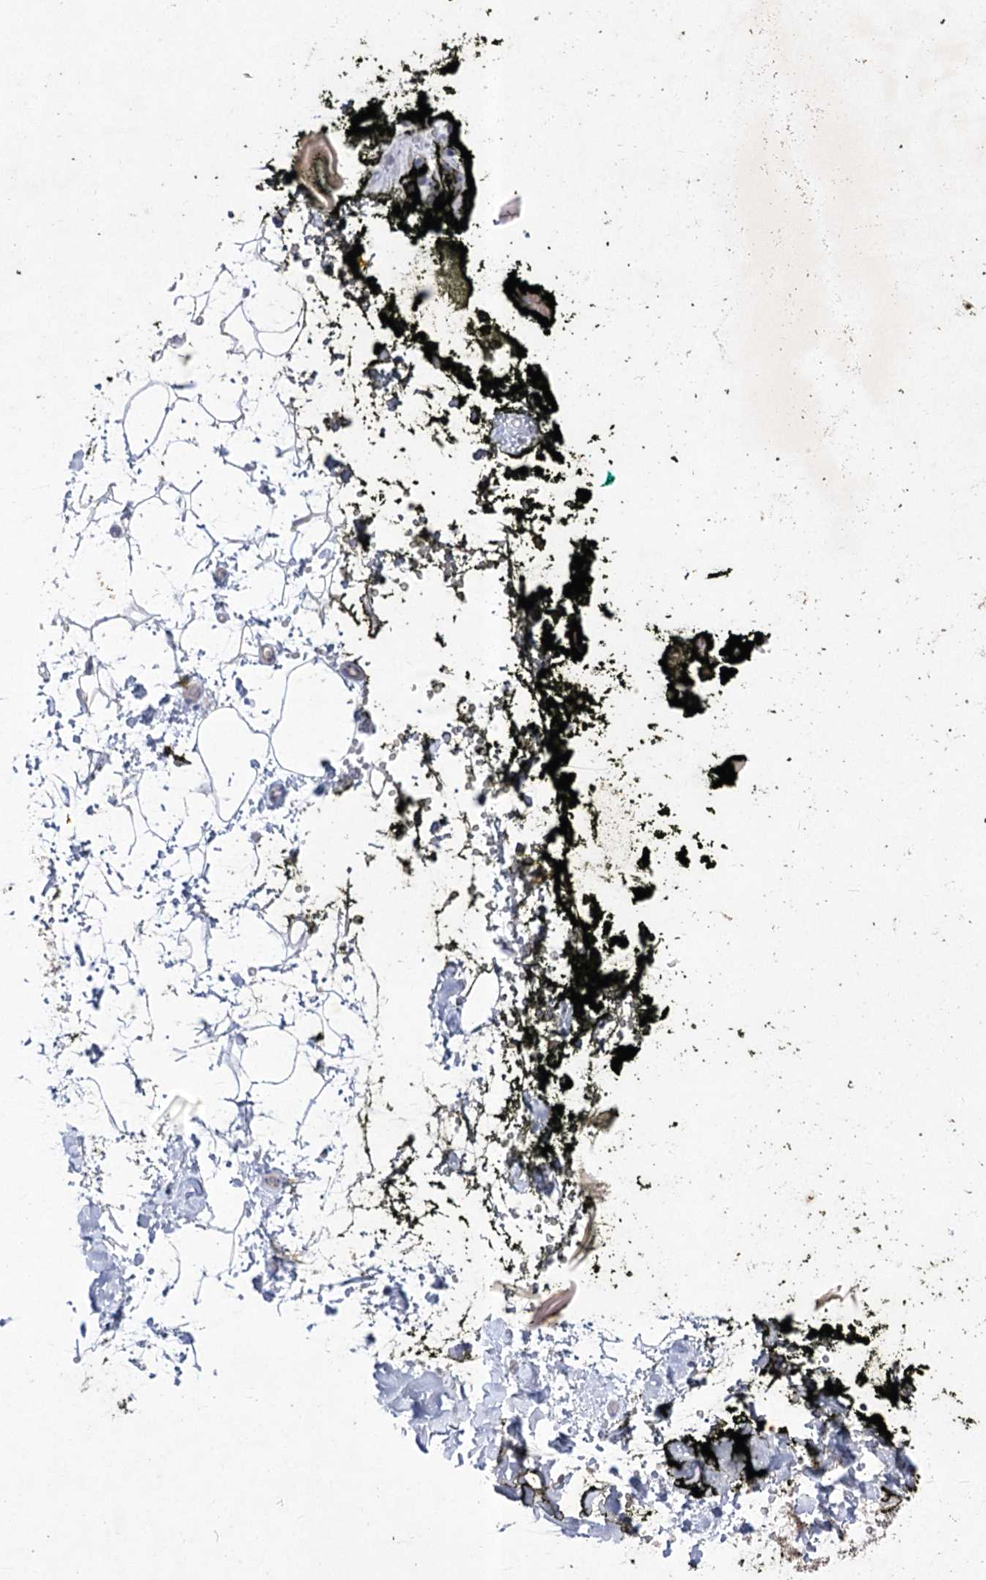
{"staining": {"intensity": "negative", "quantity": "none", "location": "none"}, "tissue": "adipose tissue", "cell_type": "Adipocytes", "image_type": "normal", "snomed": [{"axis": "morphology", "description": "Normal tissue, NOS"}, {"axis": "morphology", "description": "Adenocarcinoma, NOS"}, {"axis": "topography", "description": "Pancreas"}, {"axis": "topography", "description": "Peripheral nerve tissue"}], "caption": "Adipose tissue was stained to show a protein in brown. There is no significant staining in adipocytes. Brightfield microscopy of immunohistochemistry stained with DAB (brown) and hematoxylin (blue), captured at high magnification.", "gene": "ITSN2", "patient": {"sex": "male", "age": 59}}